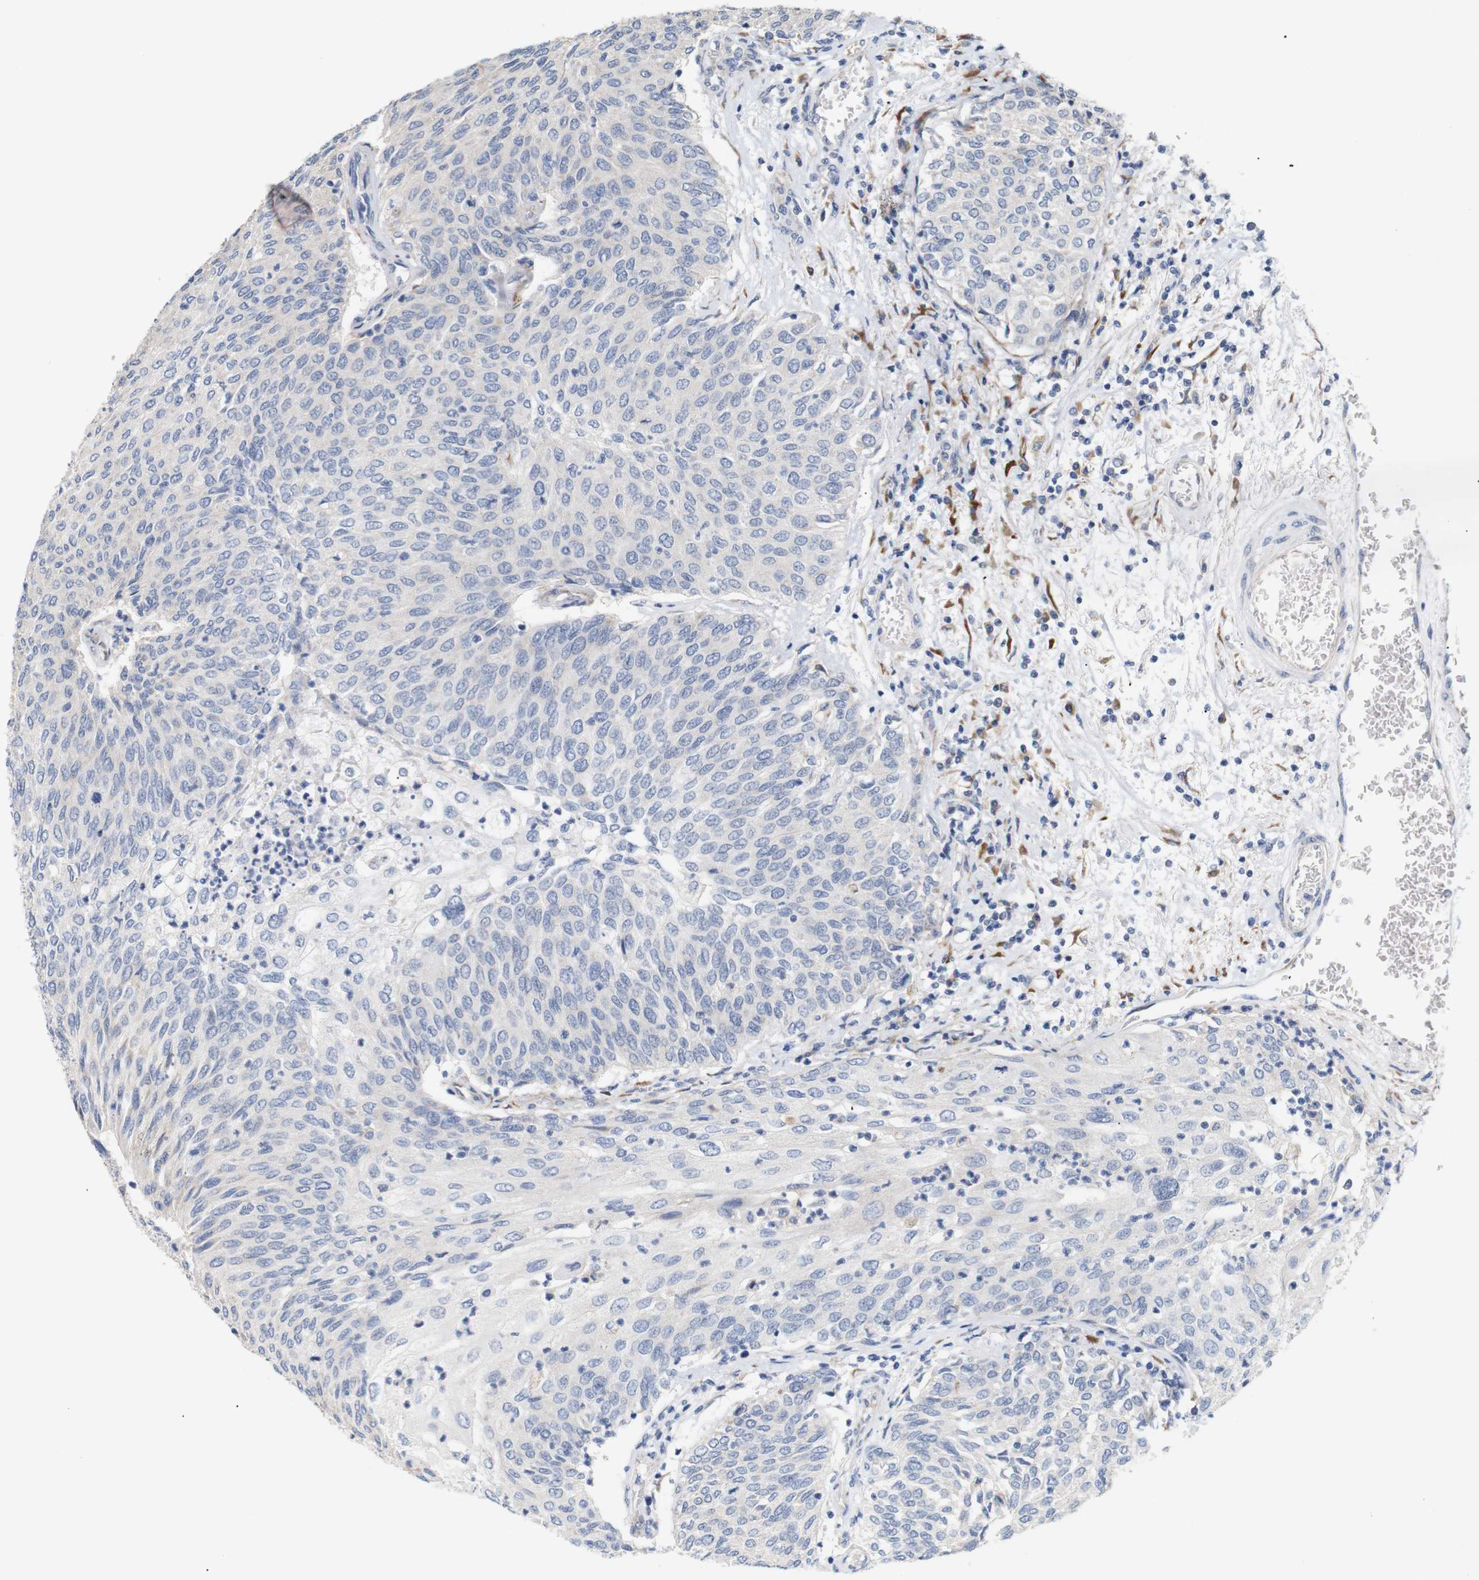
{"staining": {"intensity": "negative", "quantity": "none", "location": "none"}, "tissue": "urothelial cancer", "cell_type": "Tumor cells", "image_type": "cancer", "snomed": [{"axis": "morphology", "description": "Urothelial carcinoma, Low grade"}, {"axis": "topography", "description": "Urinary bladder"}], "caption": "IHC of urothelial cancer reveals no expression in tumor cells.", "gene": "TRIM5", "patient": {"sex": "female", "age": 79}}